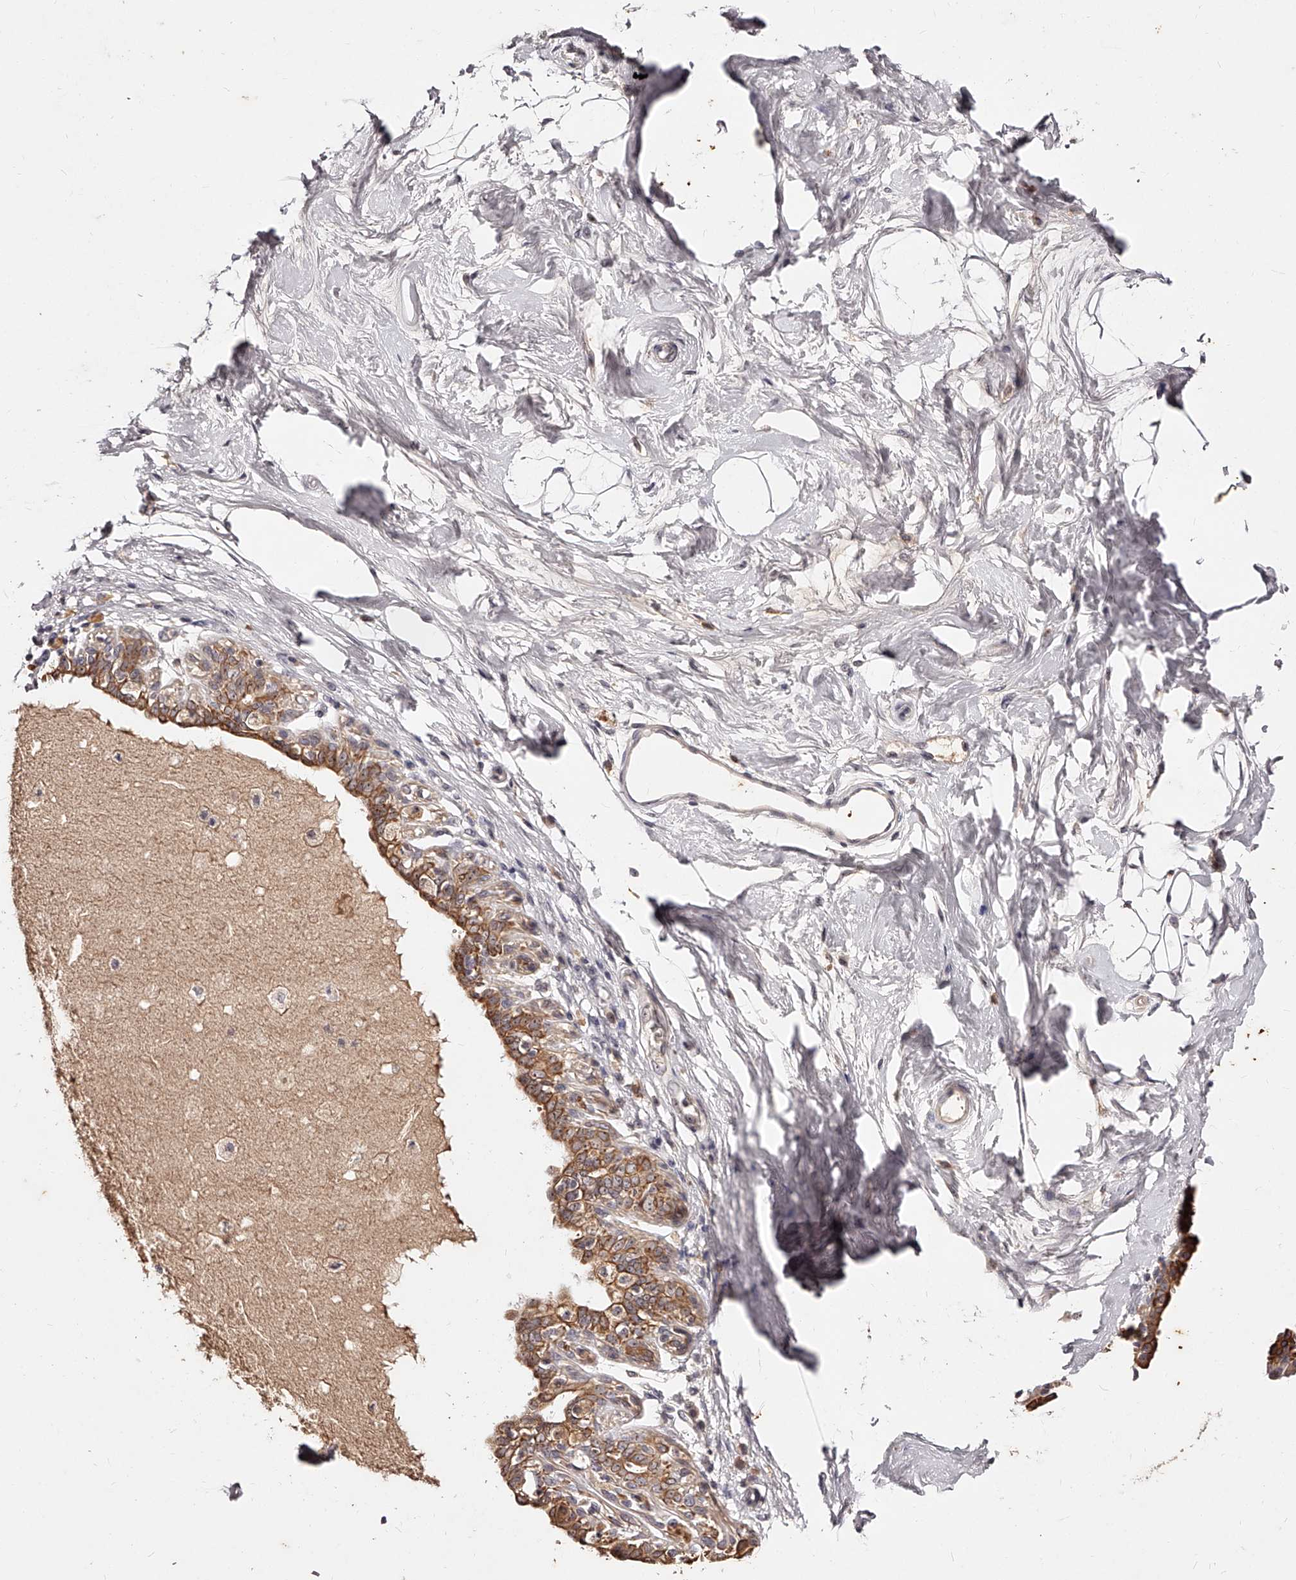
{"staining": {"intensity": "negative", "quantity": "none", "location": "none"}, "tissue": "breast", "cell_type": "Adipocytes", "image_type": "normal", "snomed": [{"axis": "morphology", "description": "Normal tissue, NOS"}, {"axis": "topography", "description": "Breast"}], "caption": "Immunohistochemistry histopathology image of benign breast stained for a protein (brown), which reveals no expression in adipocytes.", "gene": "PHACTR1", "patient": {"sex": "female", "age": 45}}